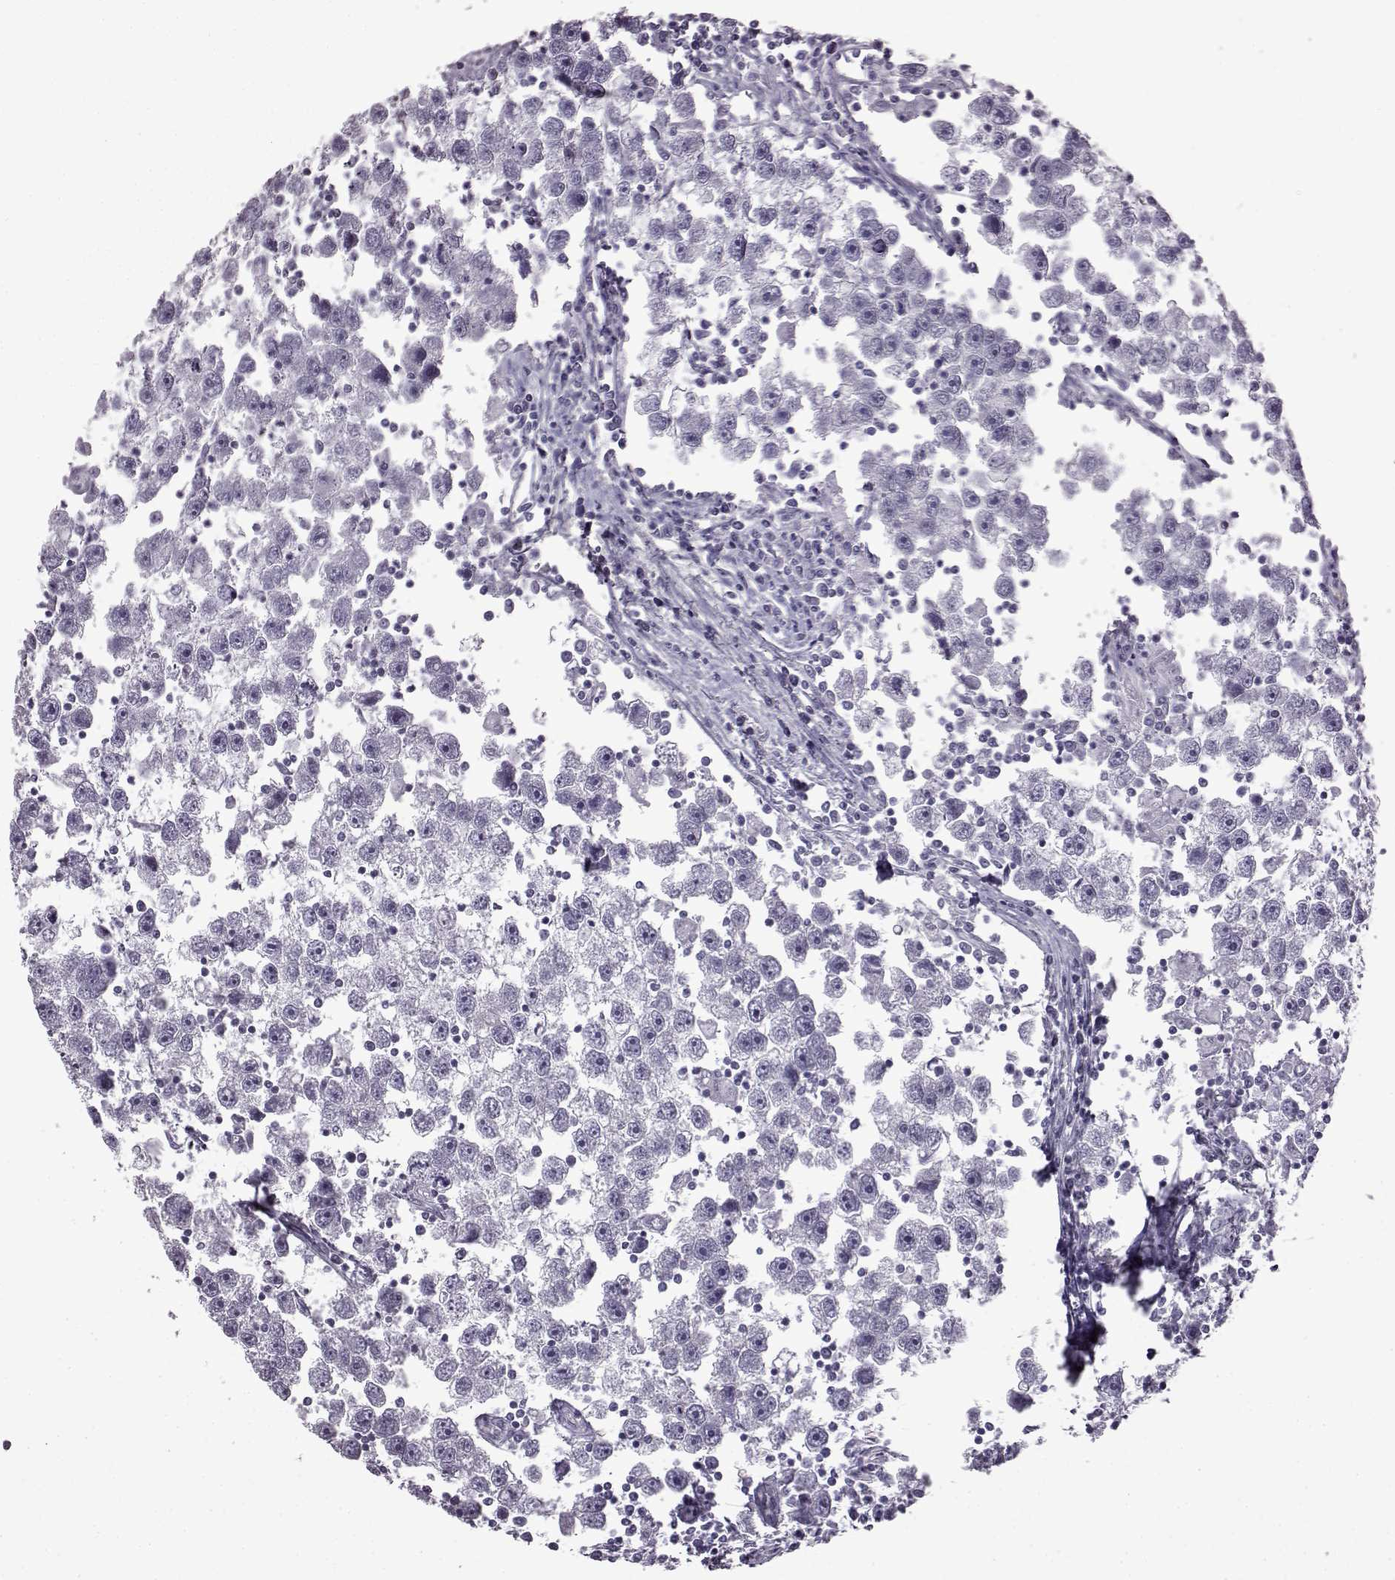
{"staining": {"intensity": "negative", "quantity": "none", "location": "none"}, "tissue": "testis cancer", "cell_type": "Tumor cells", "image_type": "cancer", "snomed": [{"axis": "morphology", "description": "Seminoma, NOS"}, {"axis": "topography", "description": "Testis"}], "caption": "DAB (3,3'-diaminobenzidine) immunohistochemical staining of human testis cancer (seminoma) shows no significant expression in tumor cells.", "gene": "SLC28A2", "patient": {"sex": "male", "age": 30}}